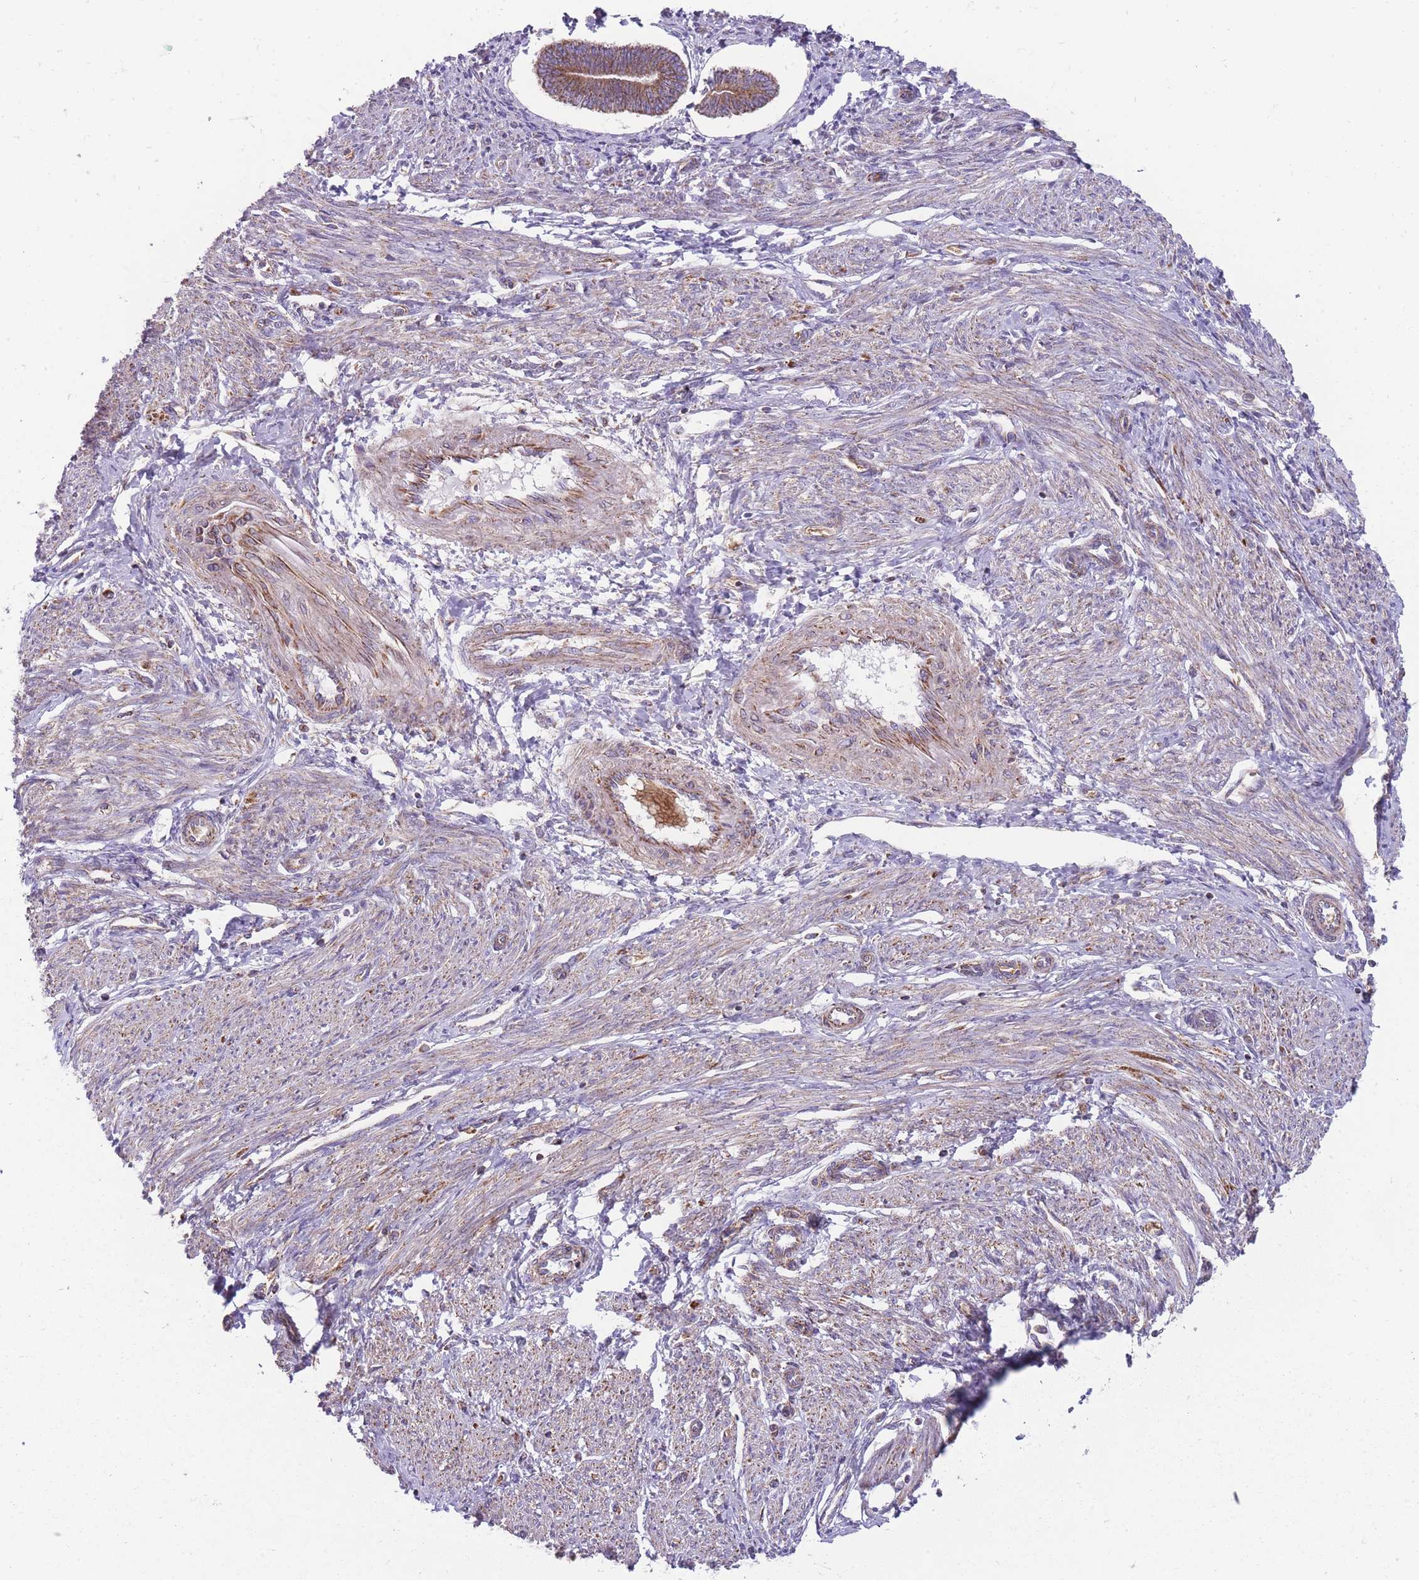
{"staining": {"intensity": "moderate", "quantity": ">75%", "location": "cytoplasmic/membranous"}, "tissue": "endometrial cancer", "cell_type": "Tumor cells", "image_type": "cancer", "snomed": [{"axis": "morphology", "description": "Adenocarcinoma, NOS"}, {"axis": "topography", "description": "Endometrium"}], "caption": "Immunohistochemistry image of neoplastic tissue: human endometrial cancer (adenocarcinoma) stained using immunohistochemistry shows medium levels of moderate protein expression localized specifically in the cytoplasmic/membranous of tumor cells, appearing as a cytoplasmic/membranous brown color.", "gene": "ANKRD10", "patient": {"sex": "female", "age": 58}}